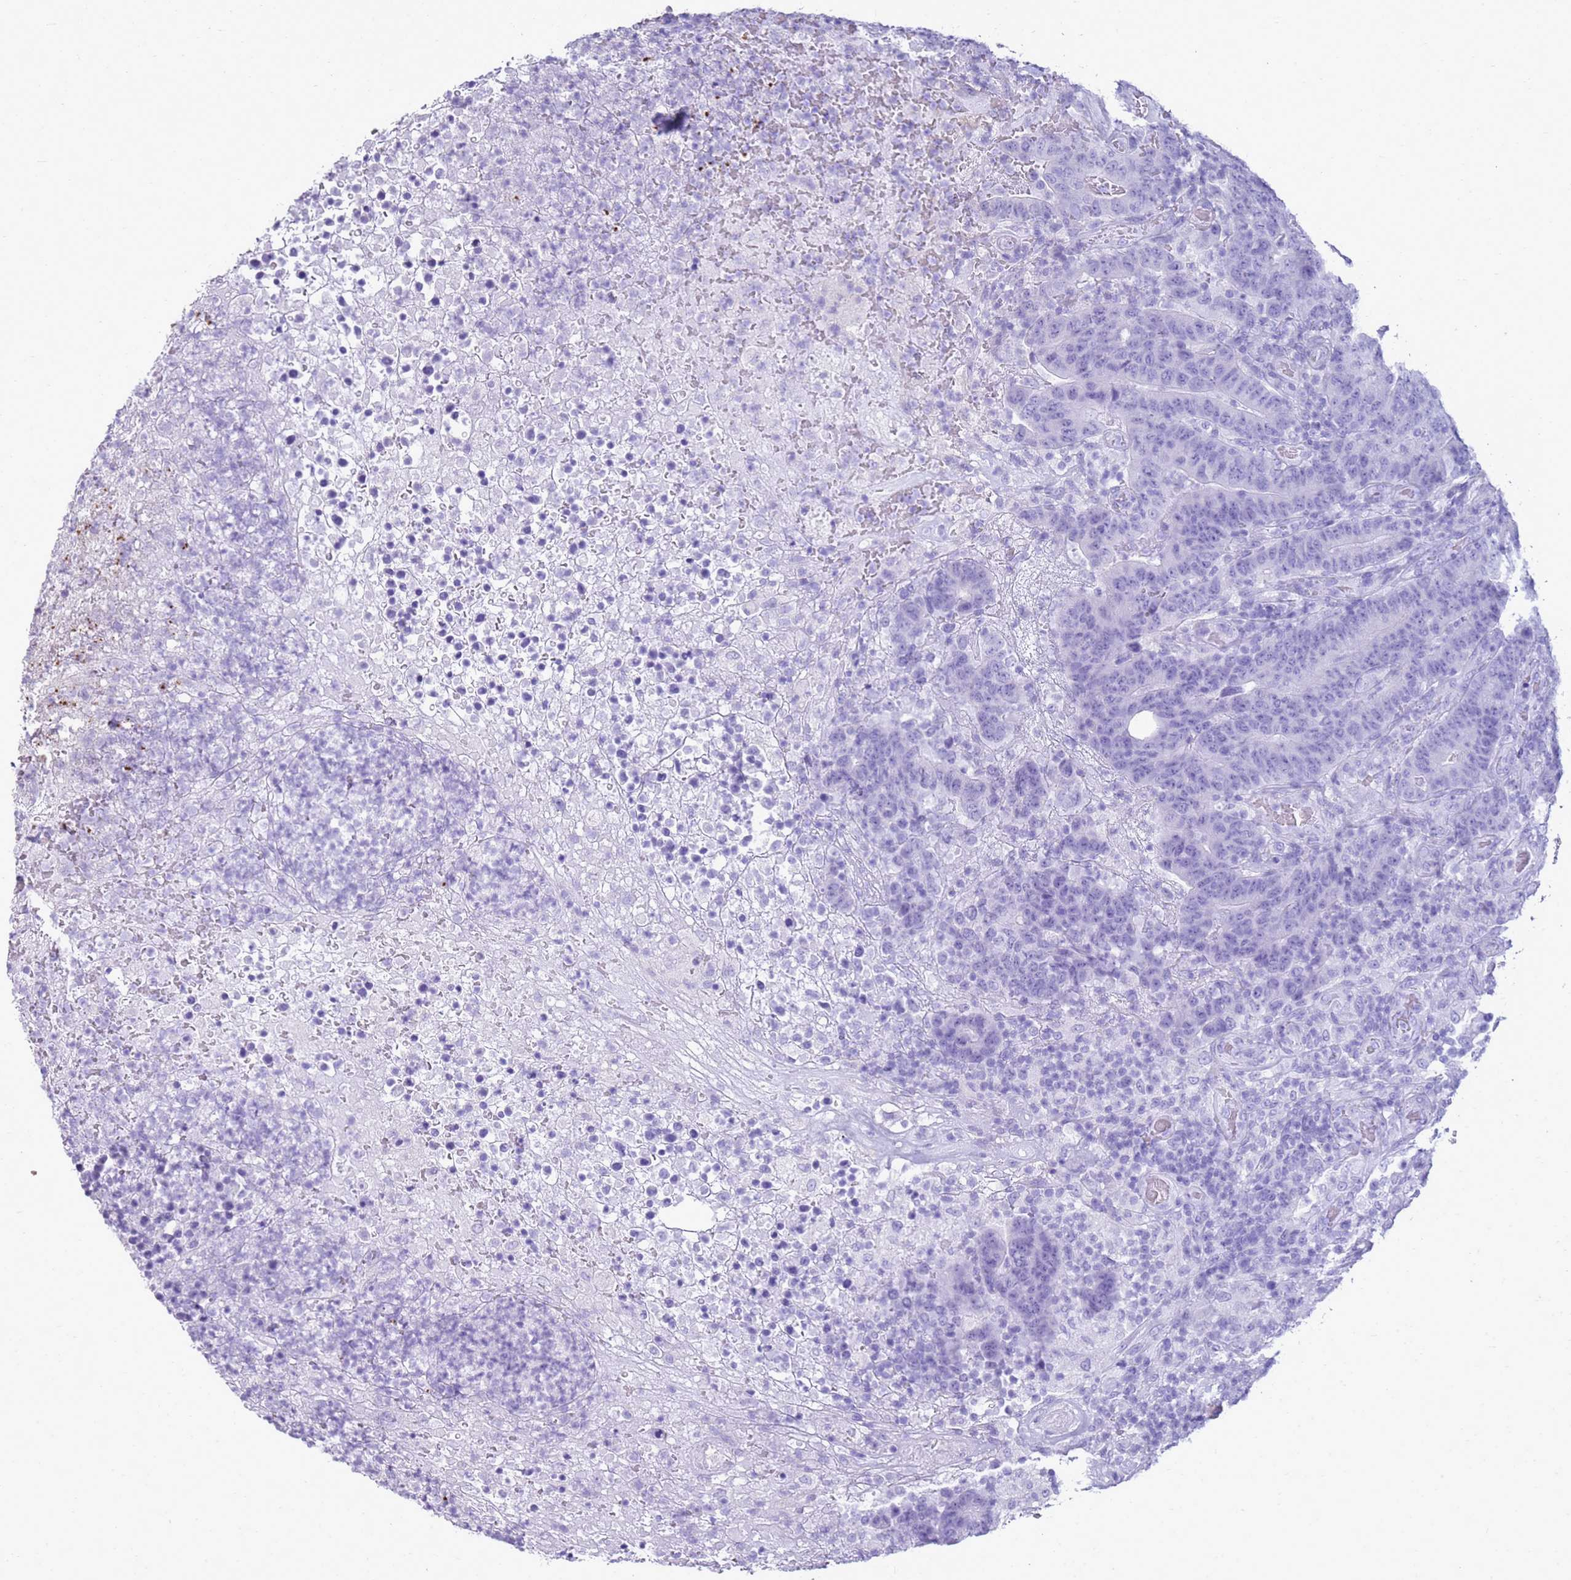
{"staining": {"intensity": "negative", "quantity": "none", "location": "none"}, "tissue": "colorectal cancer", "cell_type": "Tumor cells", "image_type": "cancer", "snomed": [{"axis": "morphology", "description": "Normal tissue, NOS"}, {"axis": "morphology", "description": "Adenocarcinoma, NOS"}, {"axis": "topography", "description": "Colon"}], "caption": "There is no significant positivity in tumor cells of colorectal adenocarcinoma.", "gene": "CA8", "patient": {"sex": "female", "age": 75}}